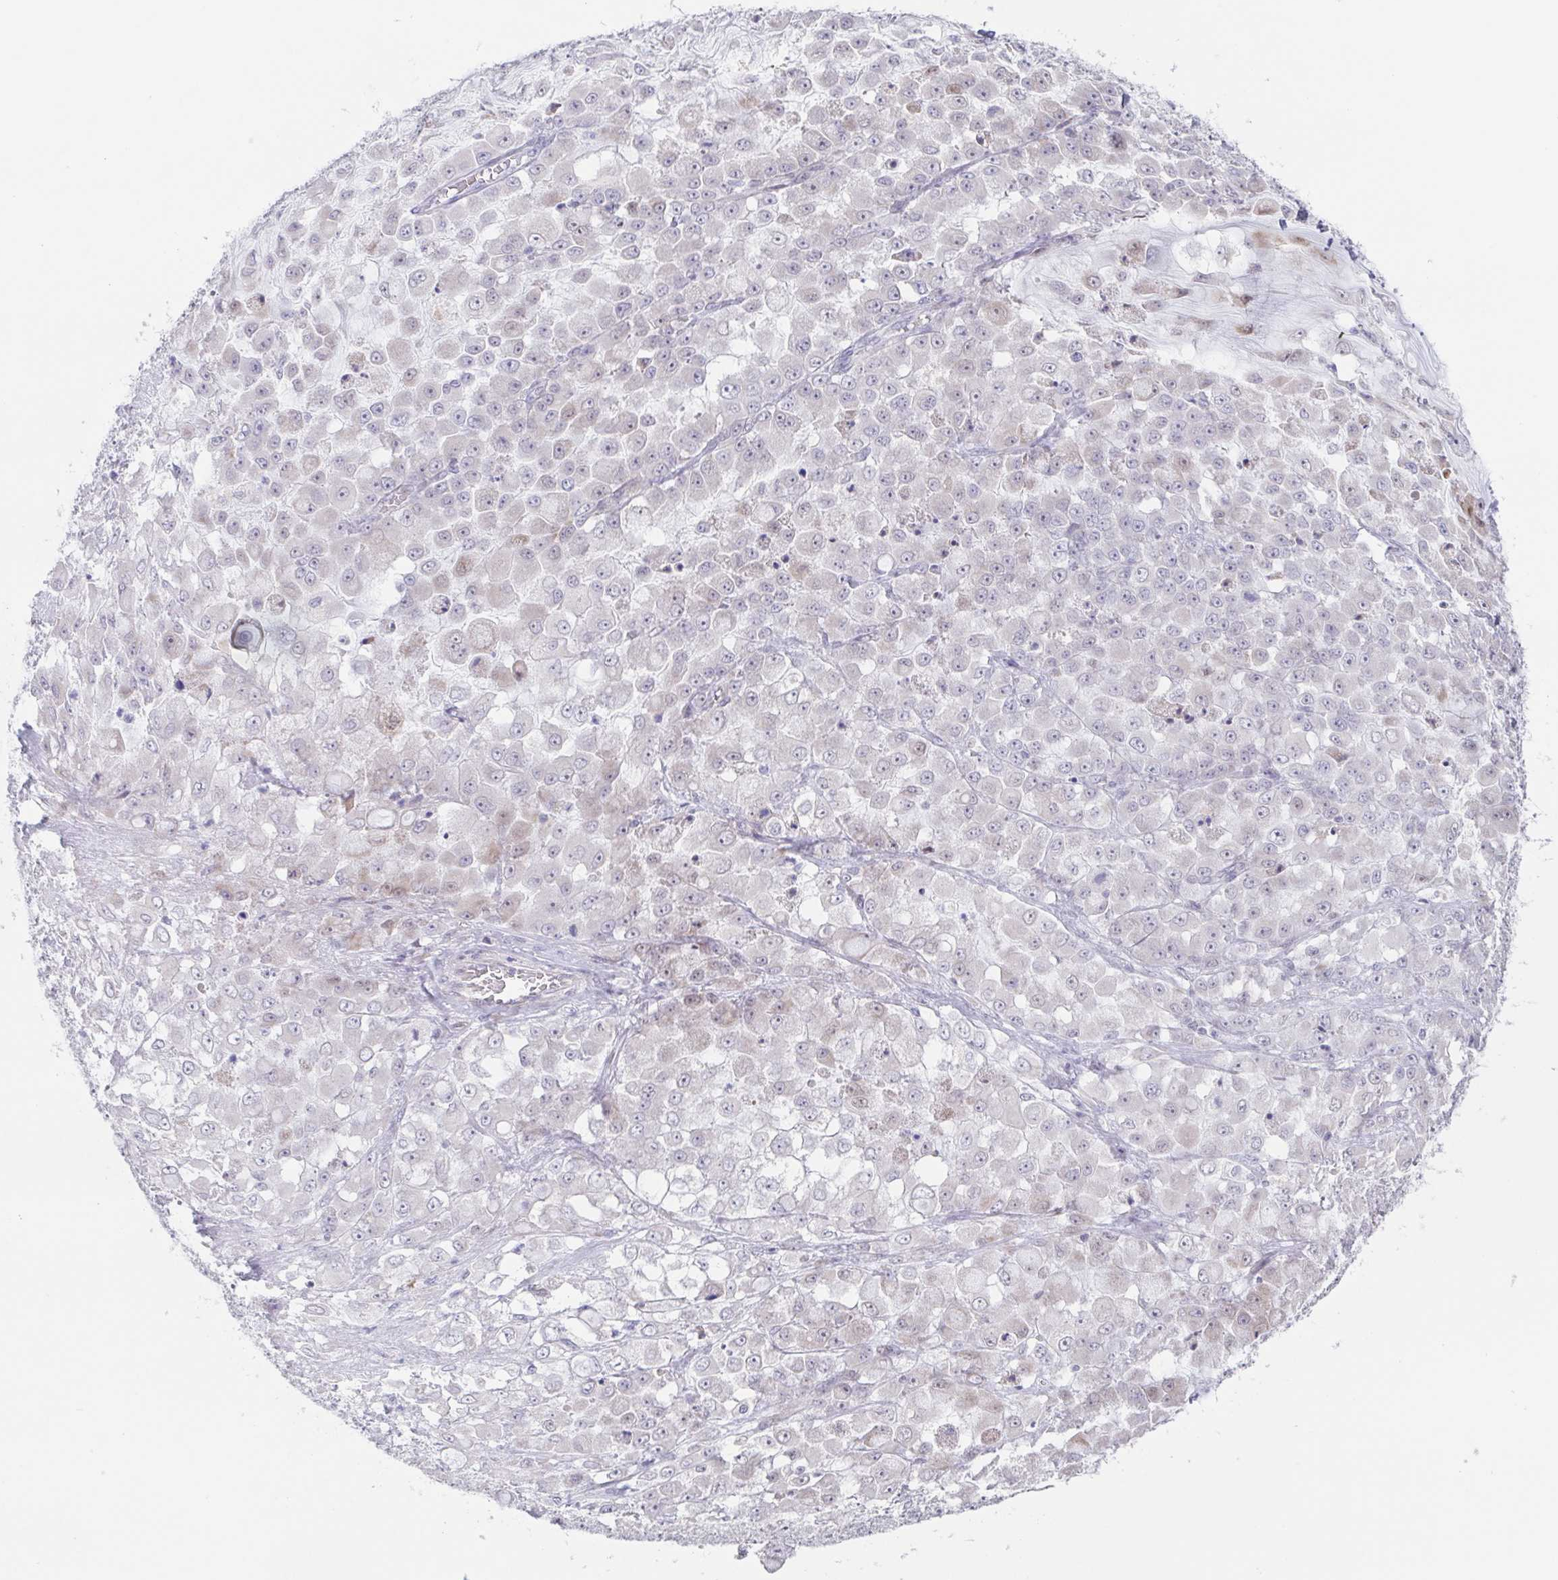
{"staining": {"intensity": "negative", "quantity": "none", "location": "none"}, "tissue": "stomach cancer", "cell_type": "Tumor cells", "image_type": "cancer", "snomed": [{"axis": "morphology", "description": "Adenocarcinoma, NOS"}, {"axis": "topography", "description": "Stomach"}], "caption": "The image shows no staining of tumor cells in stomach cancer. (DAB (3,3'-diaminobenzidine) IHC, high magnification).", "gene": "POU2F3", "patient": {"sex": "female", "age": 76}}